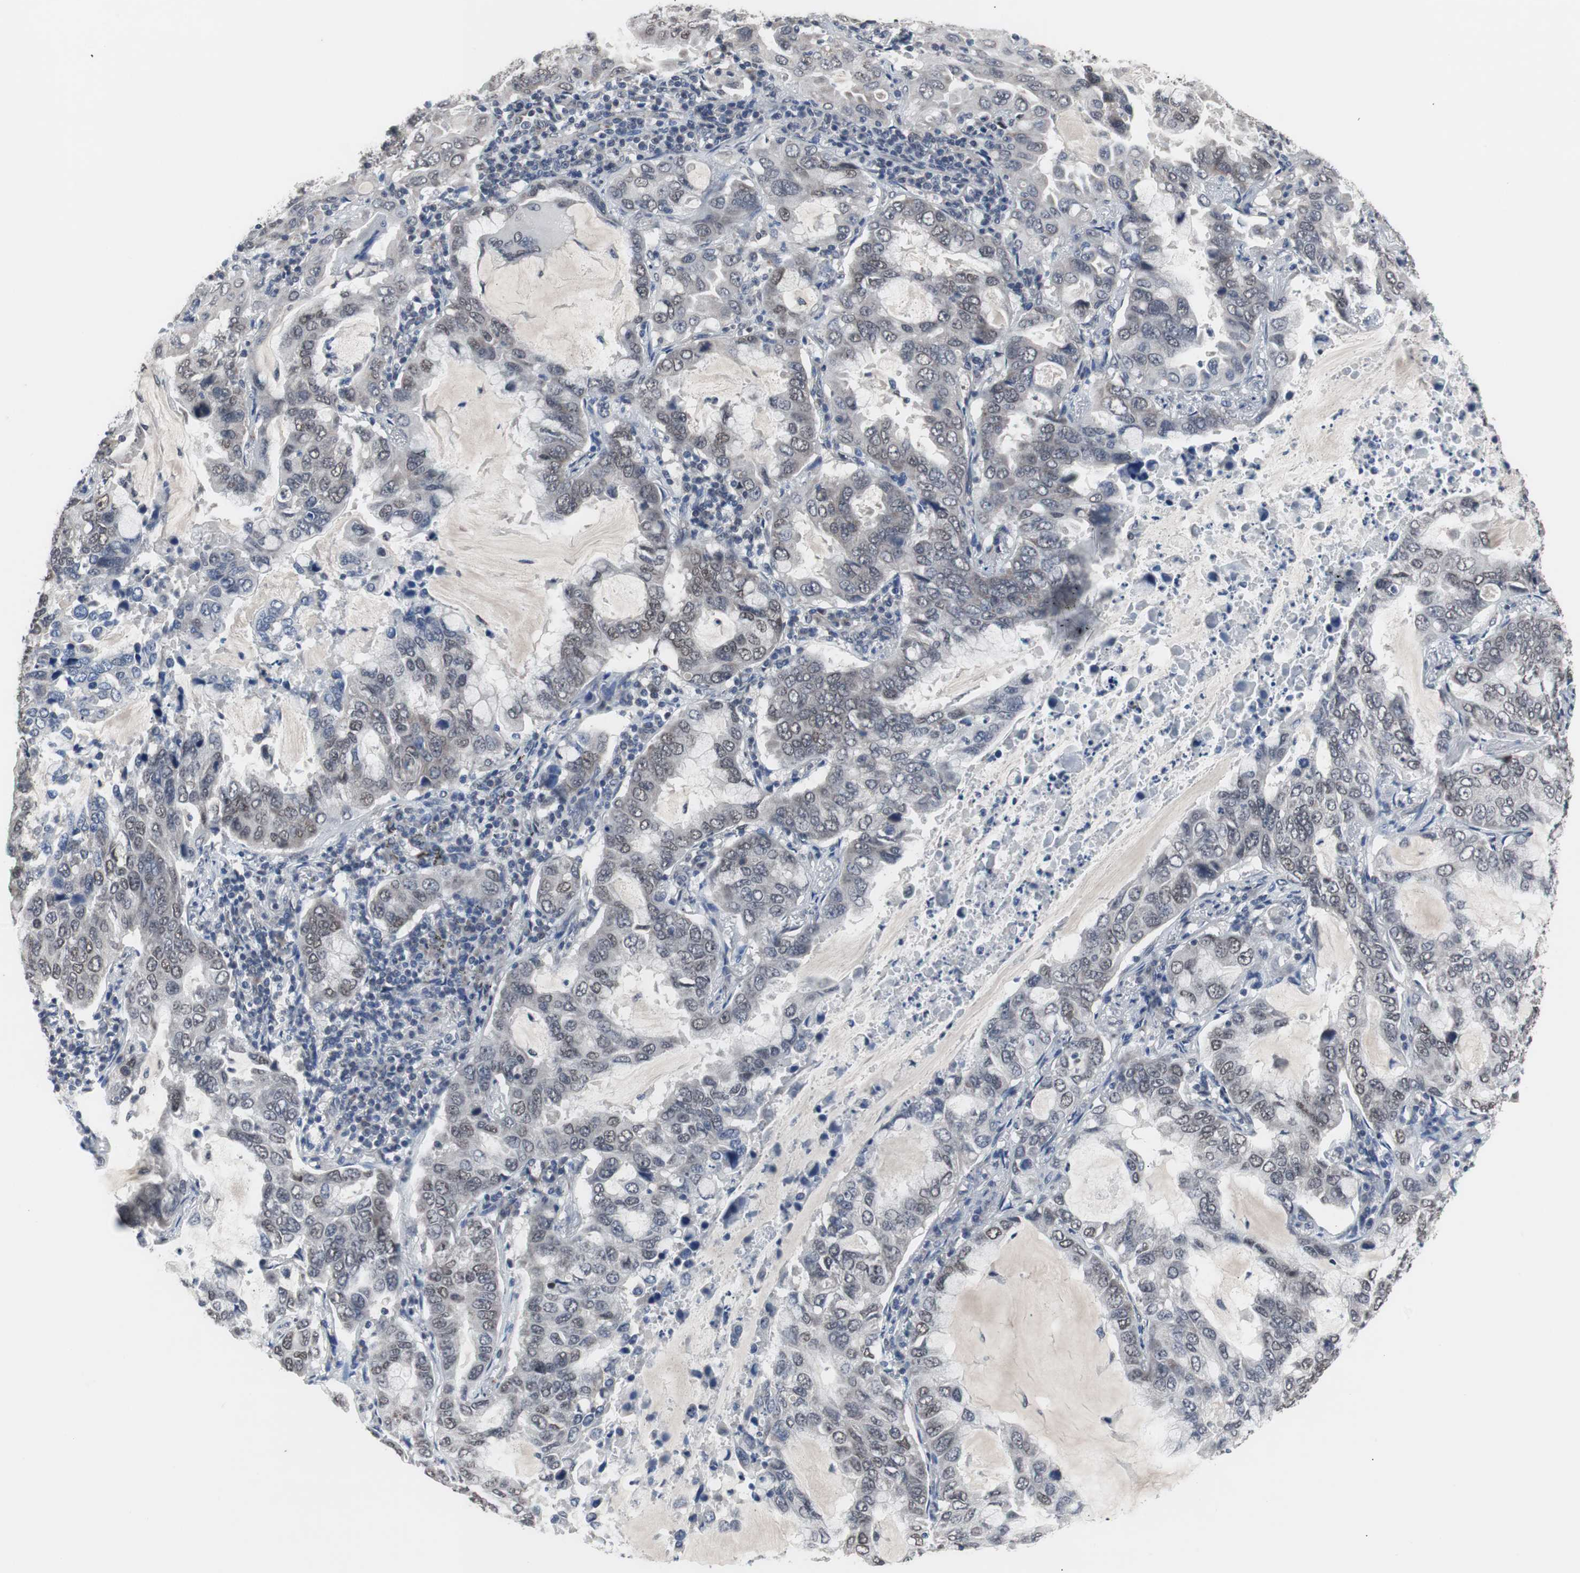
{"staining": {"intensity": "negative", "quantity": "none", "location": "none"}, "tissue": "lung cancer", "cell_type": "Tumor cells", "image_type": "cancer", "snomed": [{"axis": "morphology", "description": "Adenocarcinoma, NOS"}, {"axis": "topography", "description": "Lung"}], "caption": "Immunohistochemistry (IHC) micrograph of neoplastic tissue: human adenocarcinoma (lung) stained with DAB demonstrates no significant protein staining in tumor cells.", "gene": "RBM47", "patient": {"sex": "male", "age": 64}}